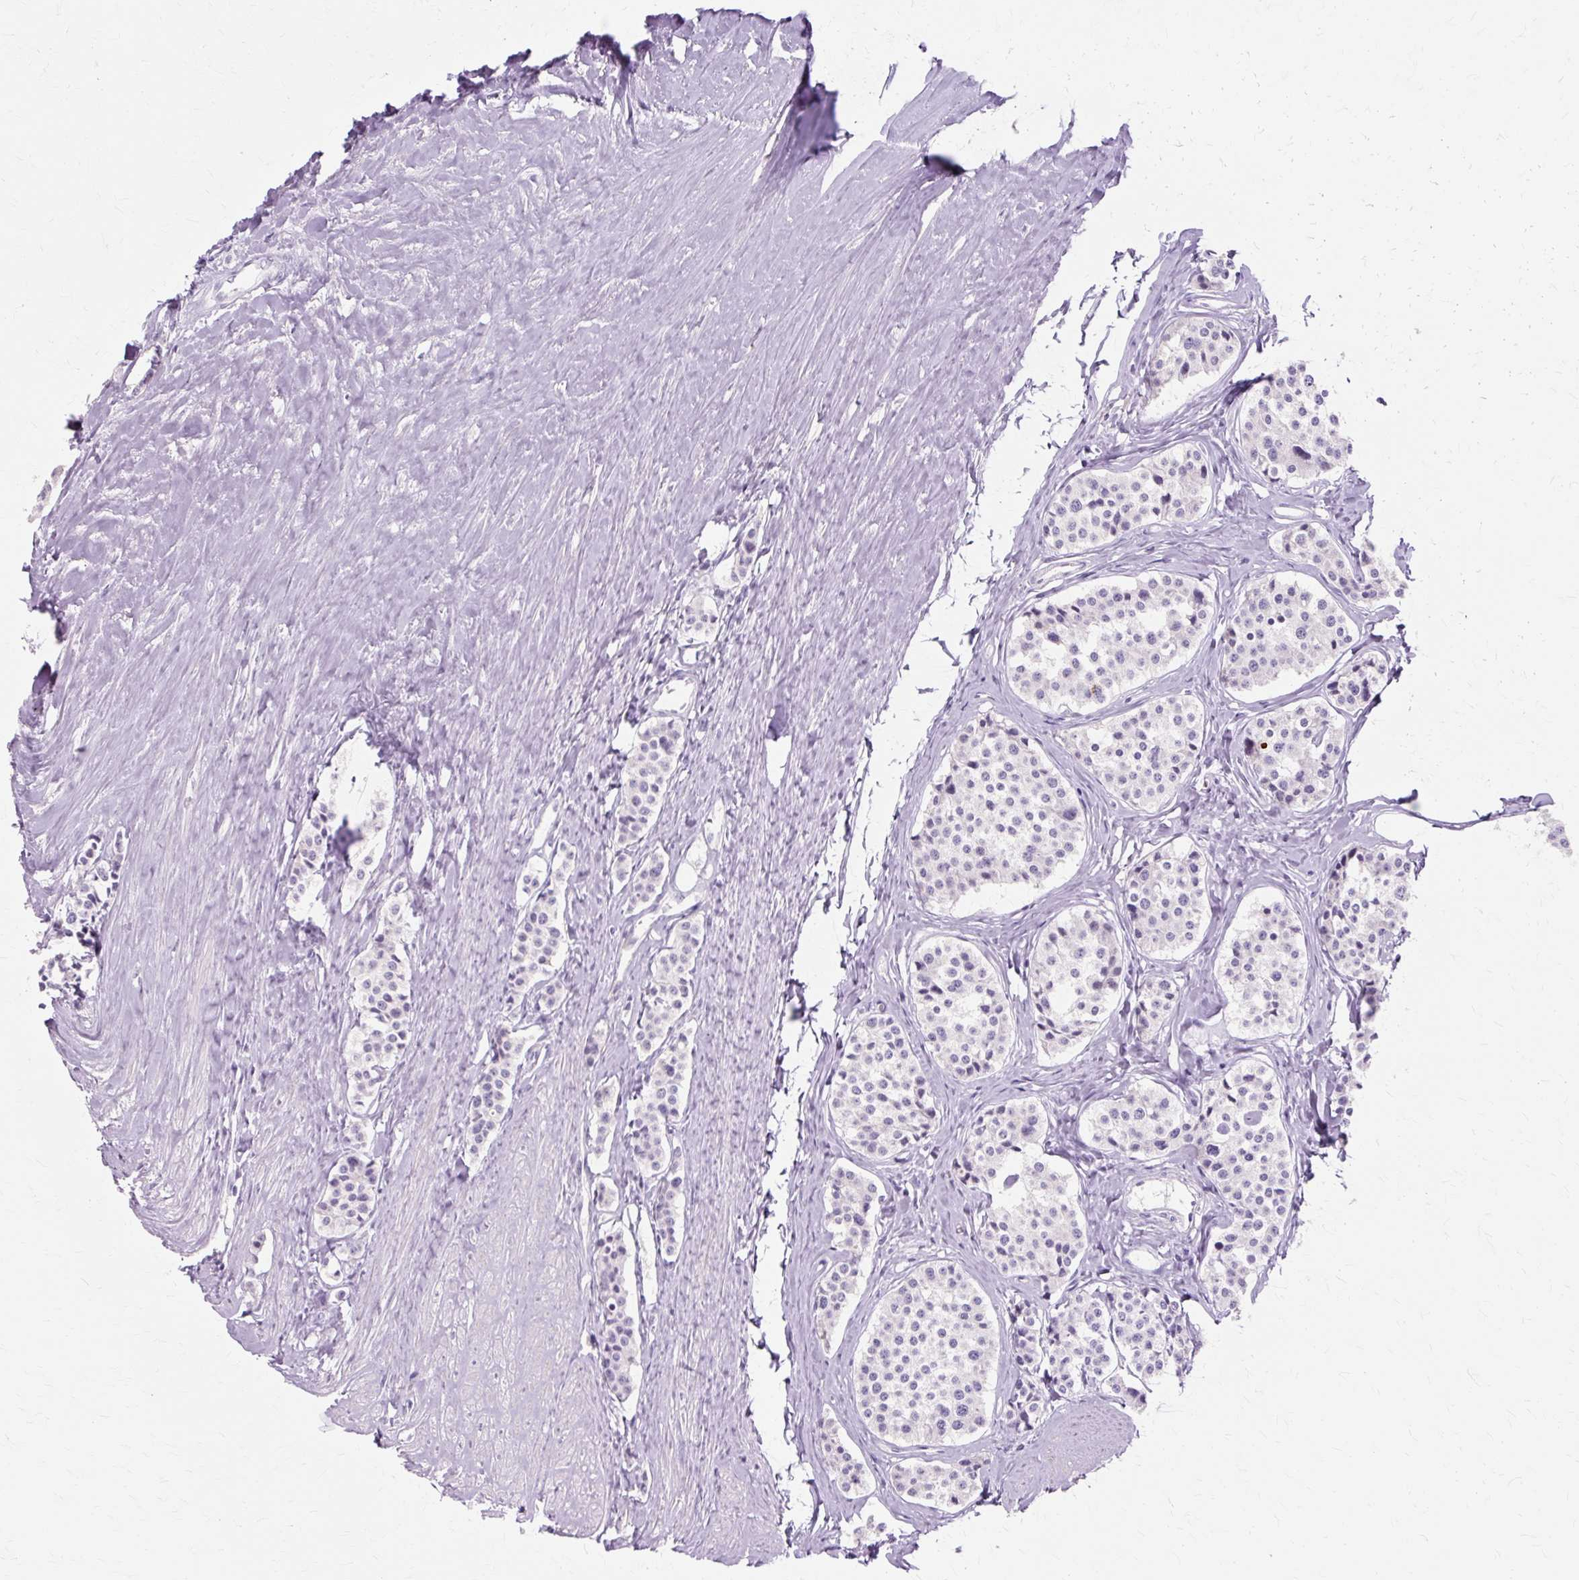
{"staining": {"intensity": "negative", "quantity": "none", "location": "none"}, "tissue": "carcinoid", "cell_type": "Tumor cells", "image_type": "cancer", "snomed": [{"axis": "morphology", "description": "Carcinoid, malignant, NOS"}, {"axis": "topography", "description": "Small intestine"}], "caption": "Tumor cells show no significant expression in malignant carcinoid.", "gene": "IRX2", "patient": {"sex": "male", "age": 60}}